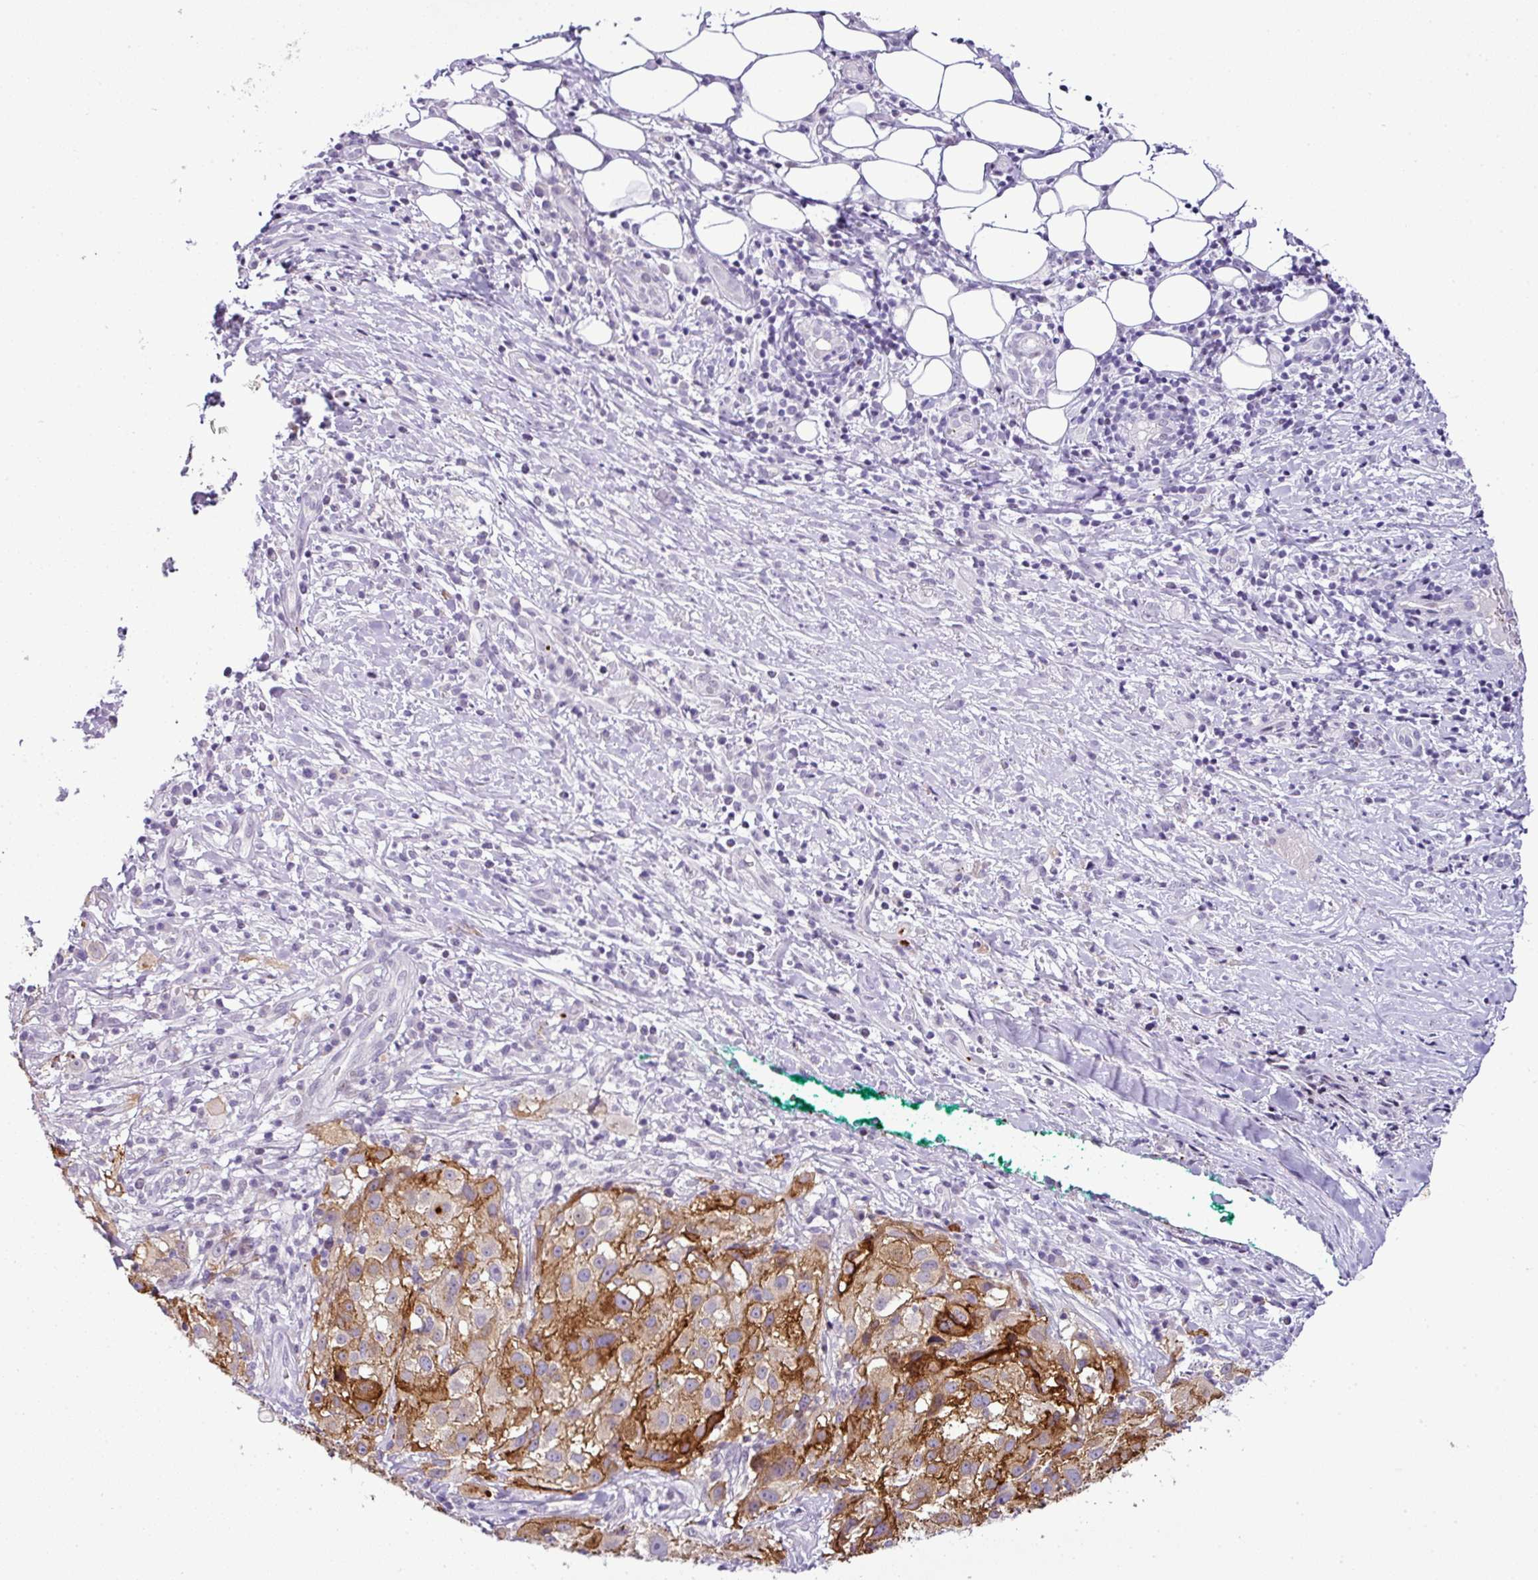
{"staining": {"intensity": "moderate", "quantity": "25%-75%", "location": "cytoplasmic/membranous"}, "tissue": "melanoma", "cell_type": "Tumor cells", "image_type": "cancer", "snomed": [{"axis": "morphology", "description": "Necrosis, NOS"}, {"axis": "morphology", "description": "Malignant melanoma, NOS"}, {"axis": "topography", "description": "Skin"}], "caption": "Tumor cells demonstrate medium levels of moderate cytoplasmic/membranous expression in approximately 25%-75% of cells in human melanoma. Using DAB (3,3'-diaminobenzidine) (brown) and hematoxylin (blue) stains, captured at high magnification using brightfield microscopy.", "gene": "CMTM5", "patient": {"sex": "female", "age": 87}}